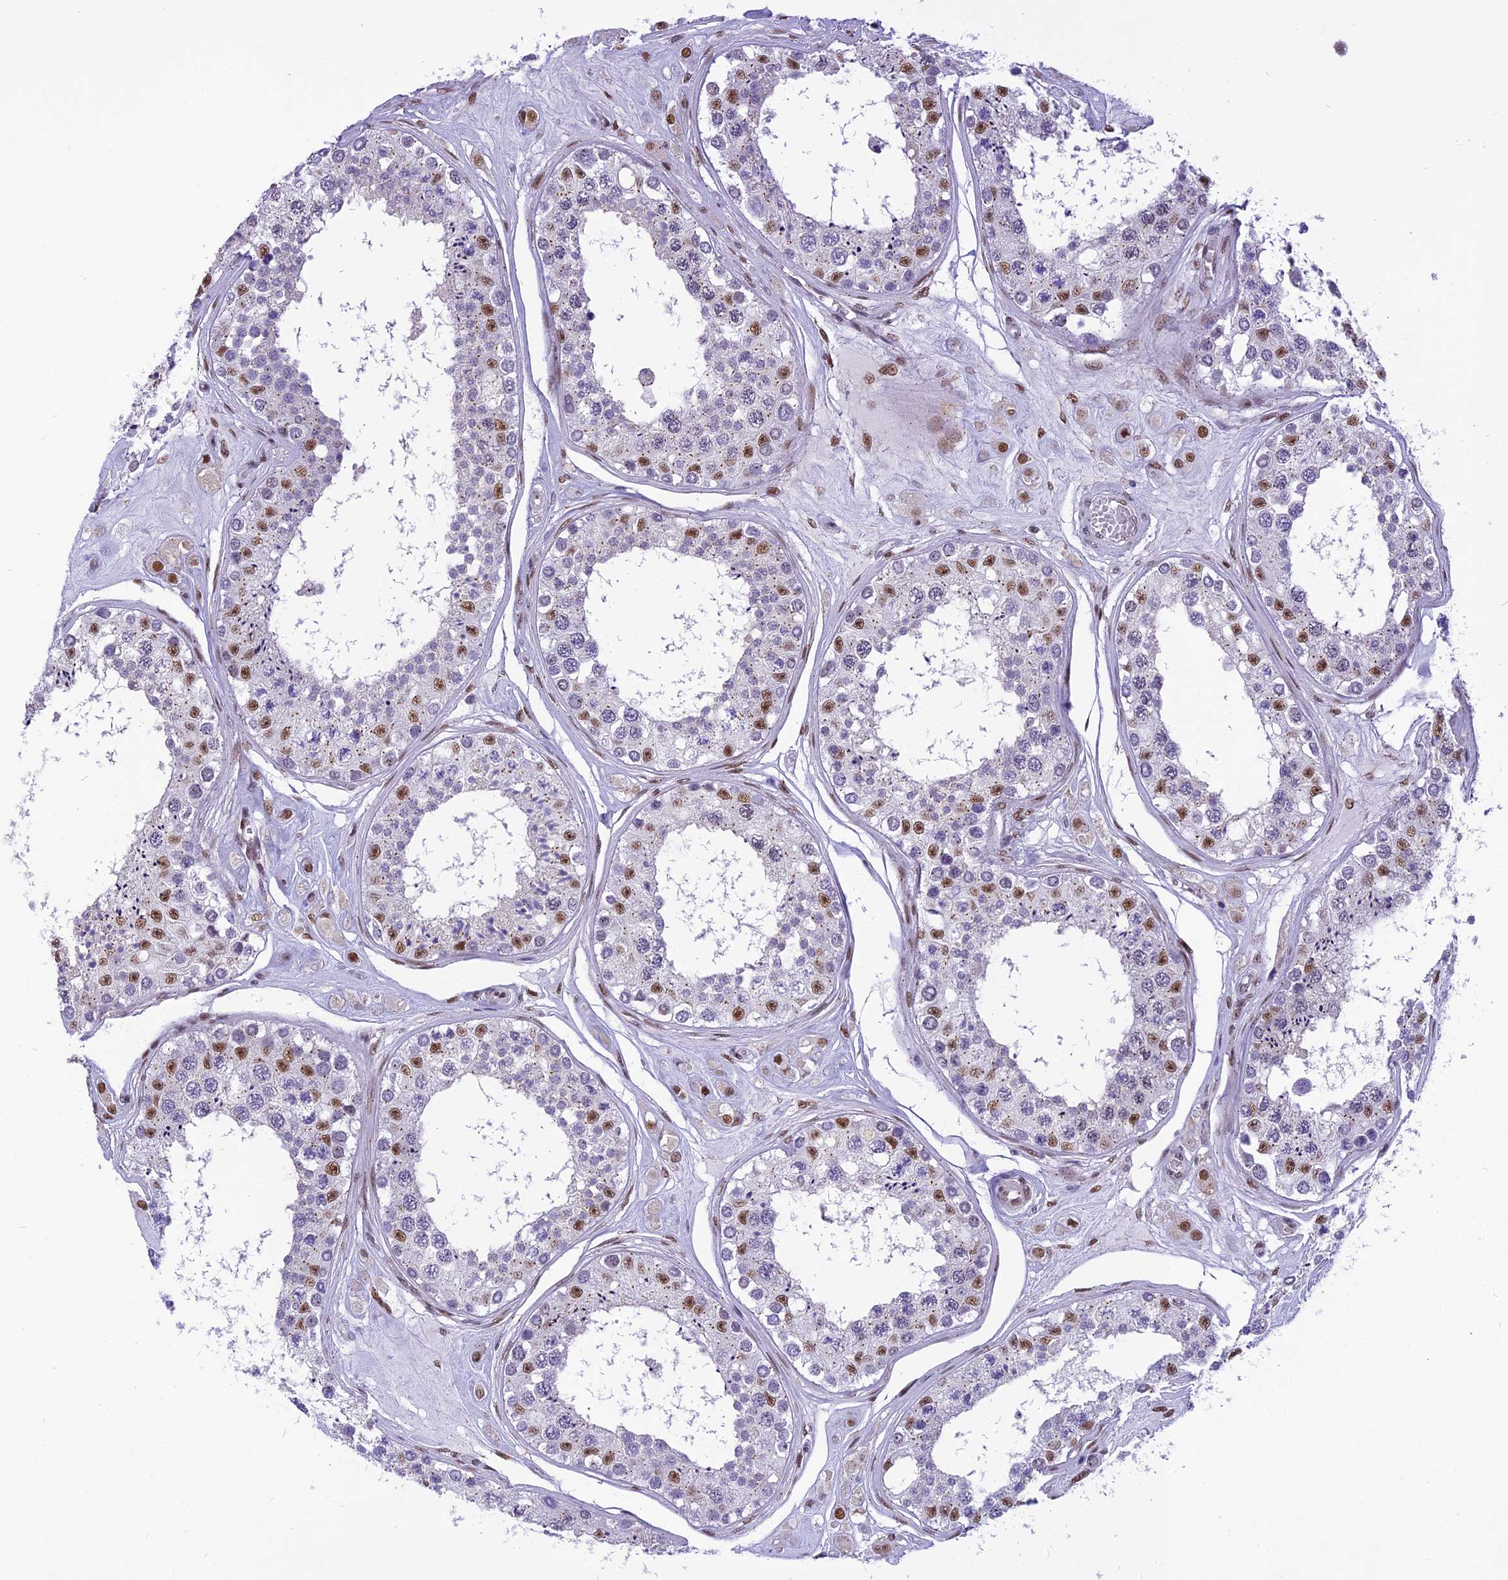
{"staining": {"intensity": "strong", "quantity": "25%-75%", "location": "nuclear"}, "tissue": "testis", "cell_type": "Cells in seminiferous ducts", "image_type": "normal", "snomed": [{"axis": "morphology", "description": "Normal tissue, NOS"}, {"axis": "topography", "description": "Testis"}], "caption": "Immunohistochemical staining of benign testis shows 25%-75% levels of strong nuclear protein positivity in about 25%-75% of cells in seminiferous ducts. Using DAB (3,3'-diaminobenzidine) (brown) and hematoxylin (blue) stains, captured at high magnification using brightfield microscopy.", "gene": "IRF2BP1", "patient": {"sex": "male", "age": 25}}